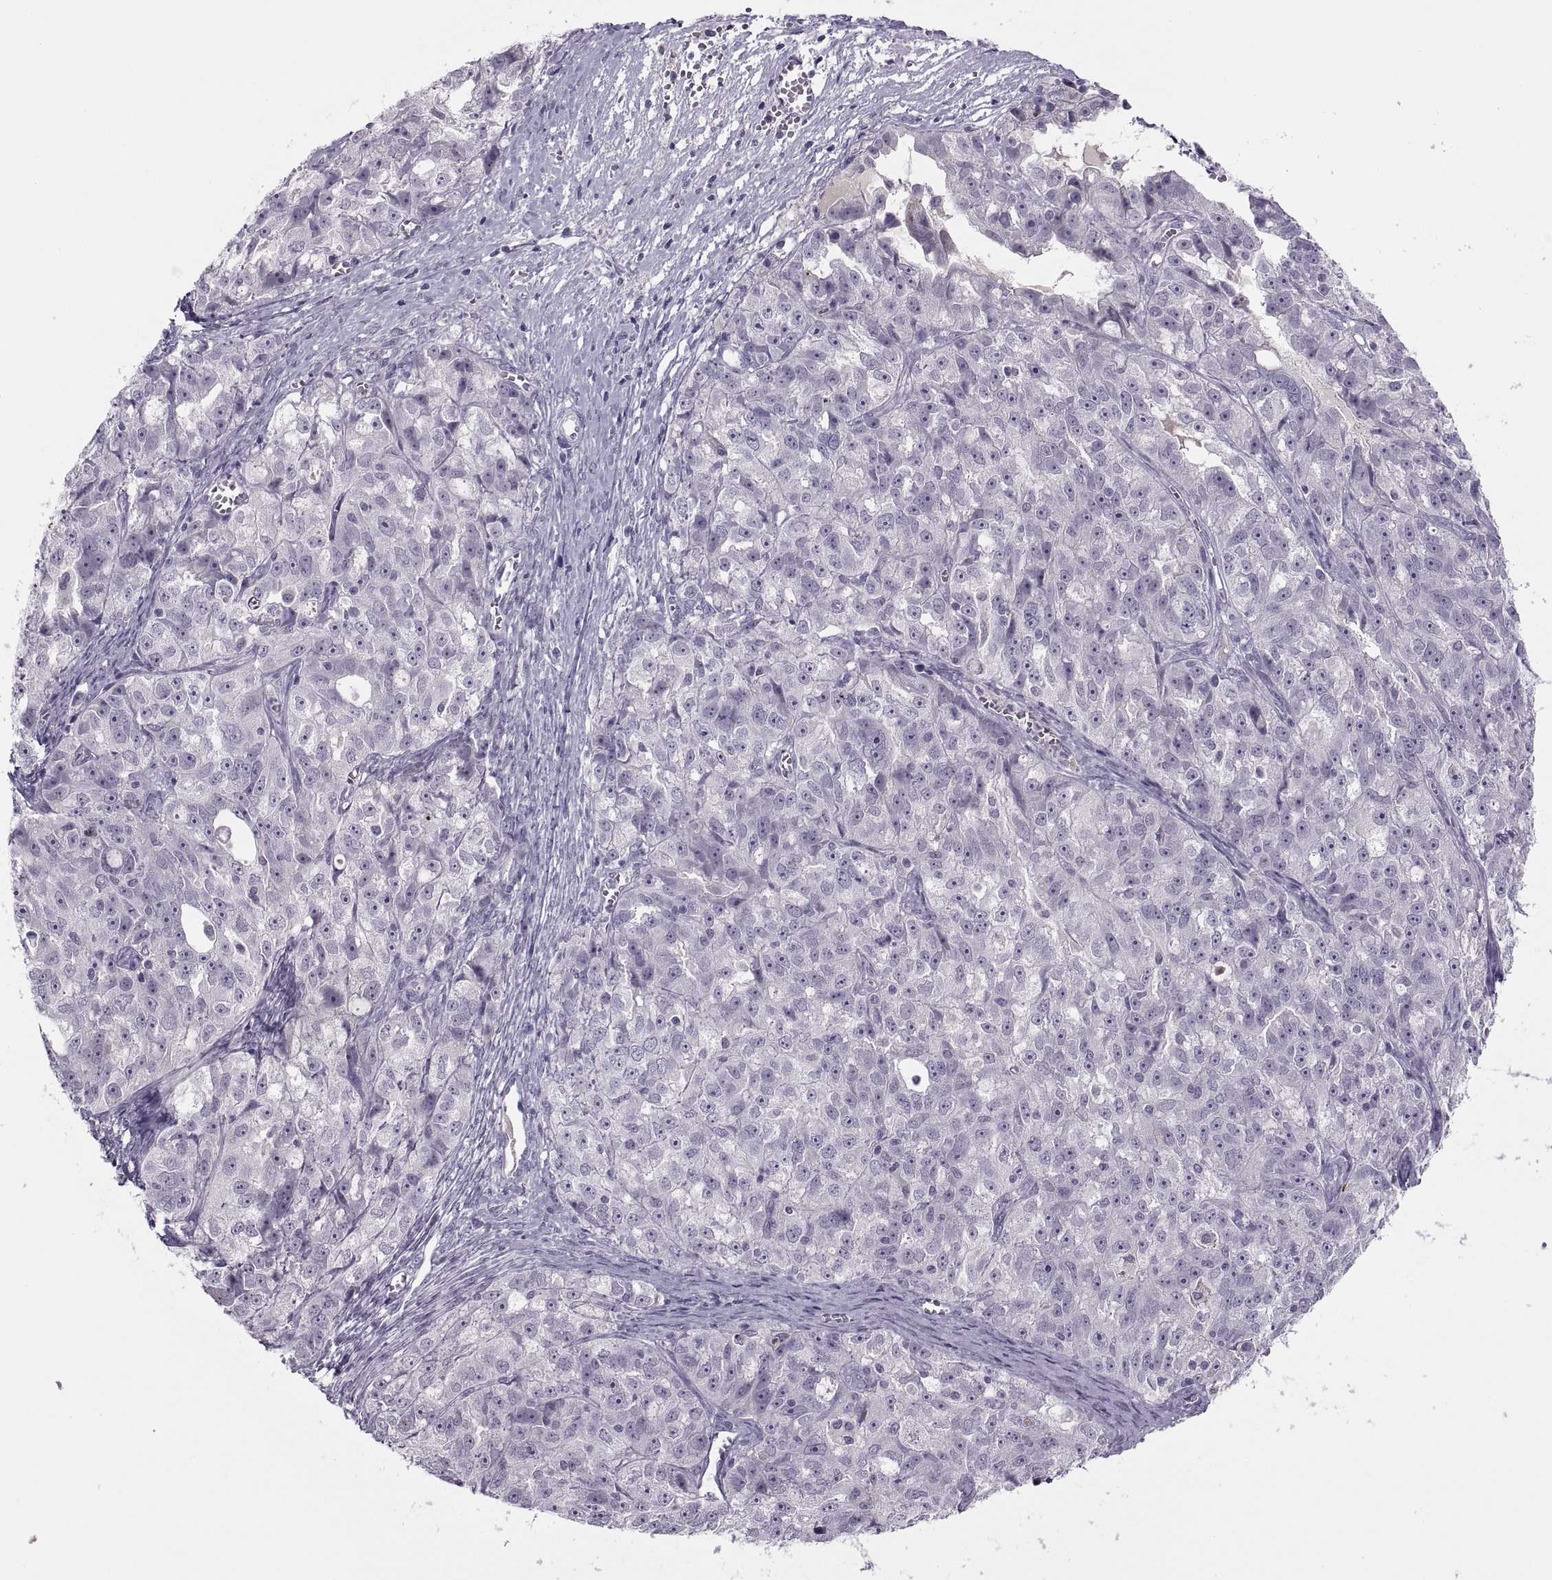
{"staining": {"intensity": "negative", "quantity": "none", "location": "none"}, "tissue": "ovarian cancer", "cell_type": "Tumor cells", "image_type": "cancer", "snomed": [{"axis": "morphology", "description": "Cystadenocarcinoma, serous, NOS"}, {"axis": "topography", "description": "Ovary"}], "caption": "Immunohistochemistry photomicrograph of neoplastic tissue: human ovarian serous cystadenocarcinoma stained with DAB reveals no significant protein staining in tumor cells. (Stains: DAB (3,3'-diaminobenzidine) IHC with hematoxylin counter stain, Microscopy: brightfield microscopy at high magnification).", "gene": "CHCT1", "patient": {"sex": "female", "age": 51}}